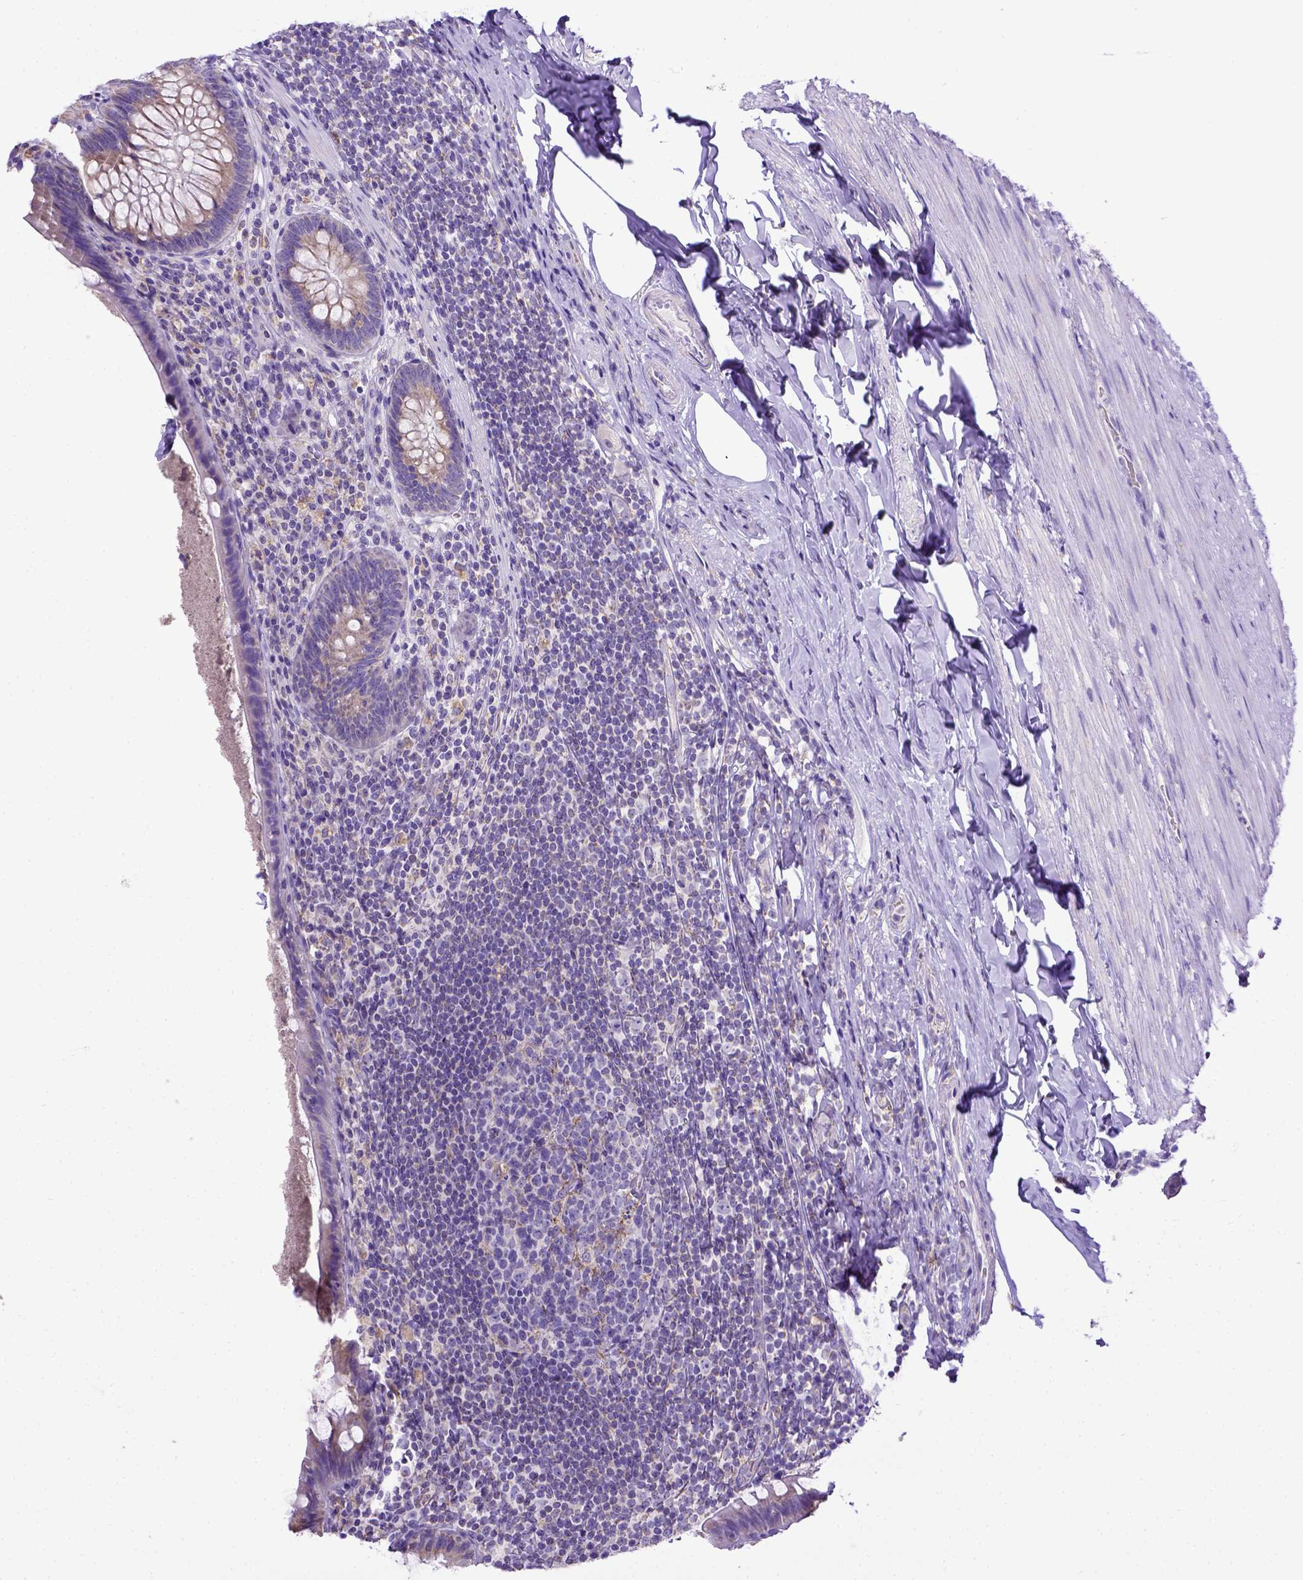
{"staining": {"intensity": "negative", "quantity": "none", "location": "none"}, "tissue": "appendix", "cell_type": "Glandular cells", "image_type": "normal", "snomed": [{"axis": "morphology", "description": "Normal tissue, NOS"}, {"axis": "topography", "description": "Appendix"}], "caption": "Immunohistochemistry photomicrograph of unremarkable human appendix stained for a protein (brown), which reveals no positivity in glandular cells.", "gene": "SPEF1", "patient": {"sex": "male", "age": 47}}